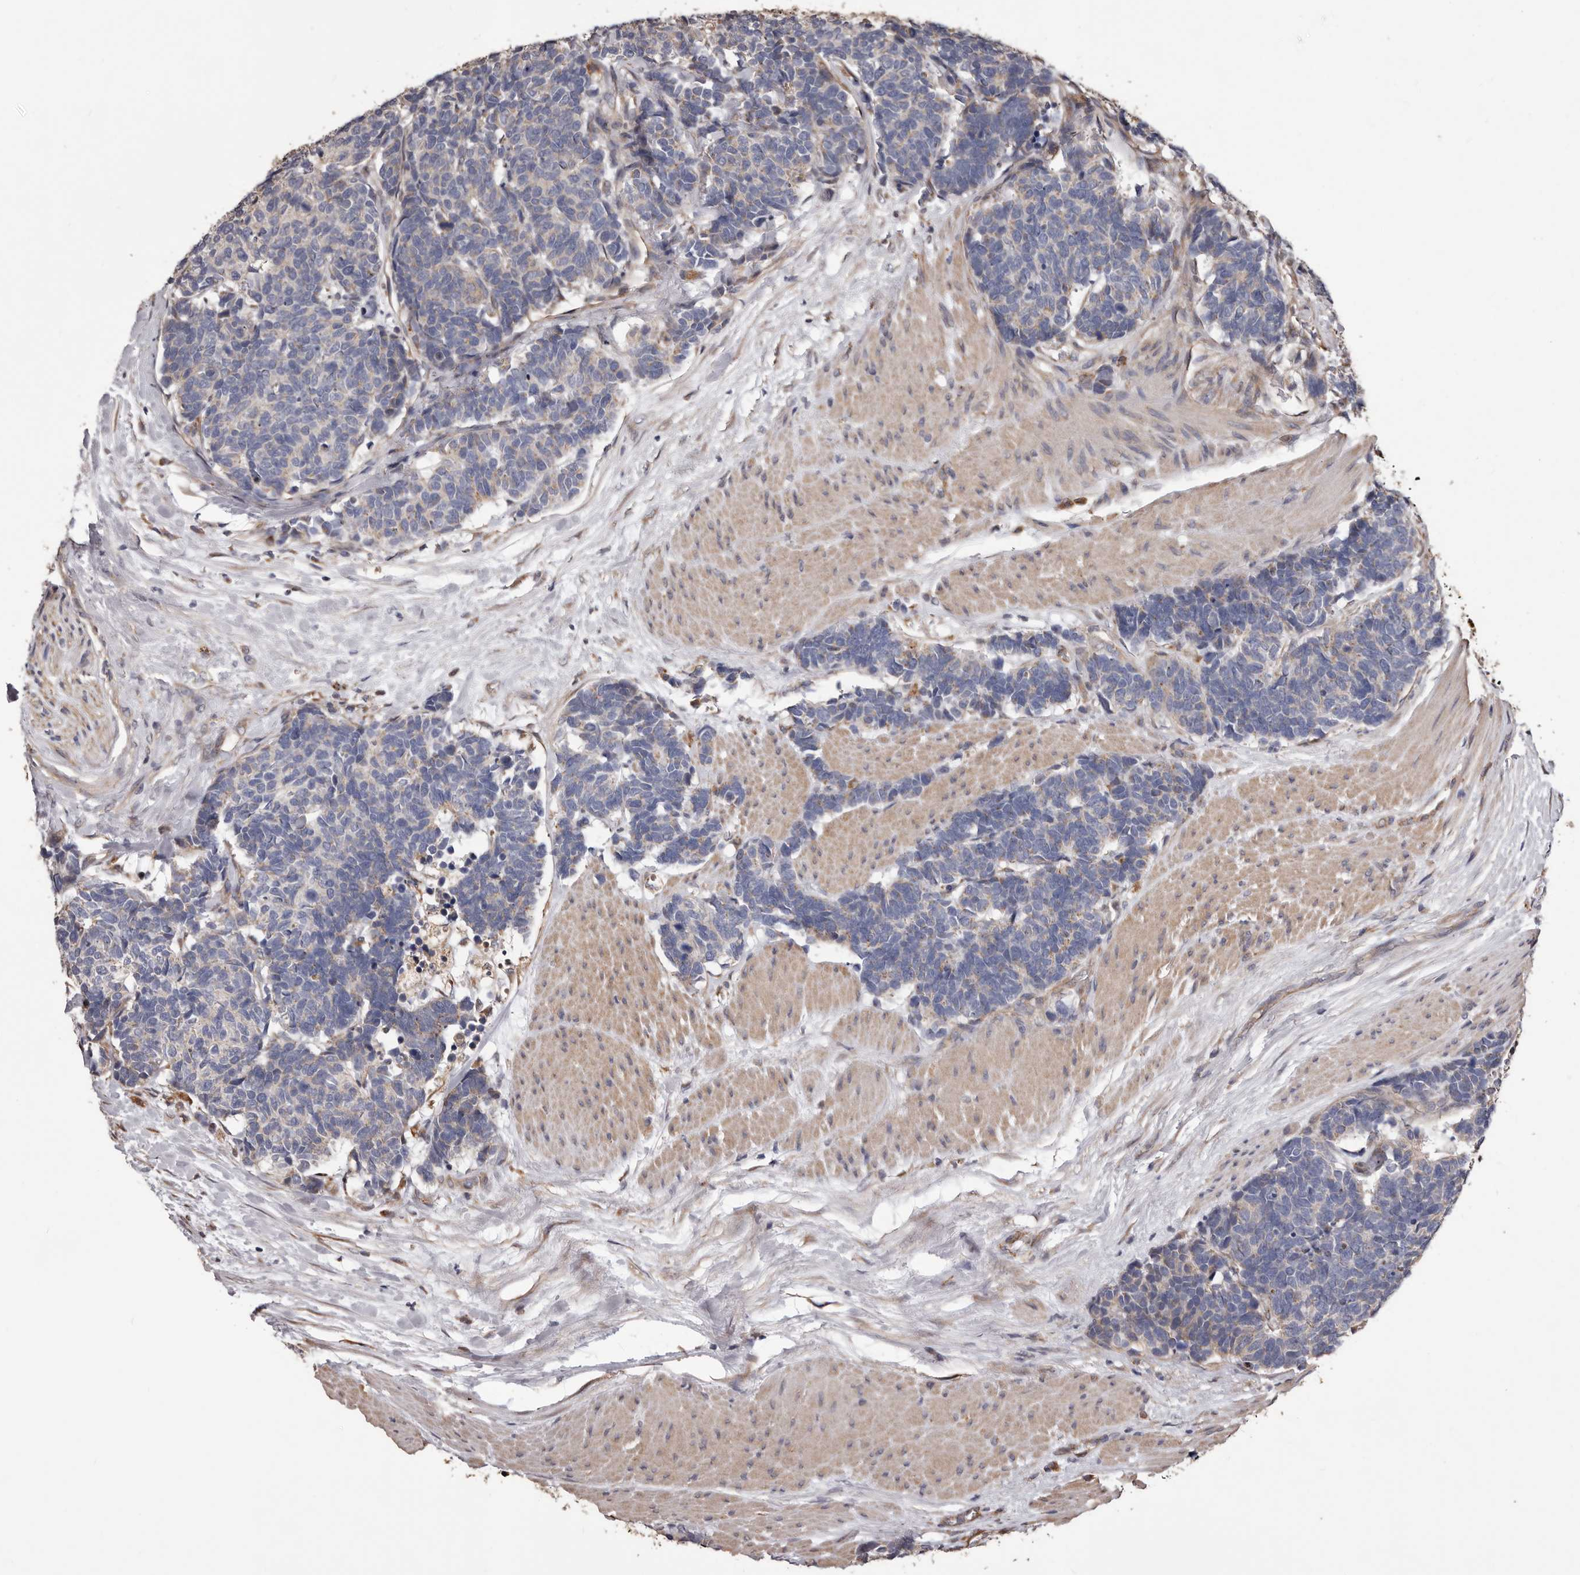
{"staining": {"intensity": "negative", "quantity": "none", "location": "none"}, "tissue": "carcinoid", "cell_type": "Tumor cells", "image_type": "cancer", "snomed": [{"axis": "morphology", "description": "Carcinoma, NOS"}, {"axis": "morphology", "description": "Carcinoid, malignant, NOS"}, {"axis": "topography", "description": "Urinary bladder"}], "caption": "Carcinoid stained for a protein using IHC demonstrates no staining tumor cells.", "gene": "CEP104", "patient": {"sex": "male", "age": 57}}